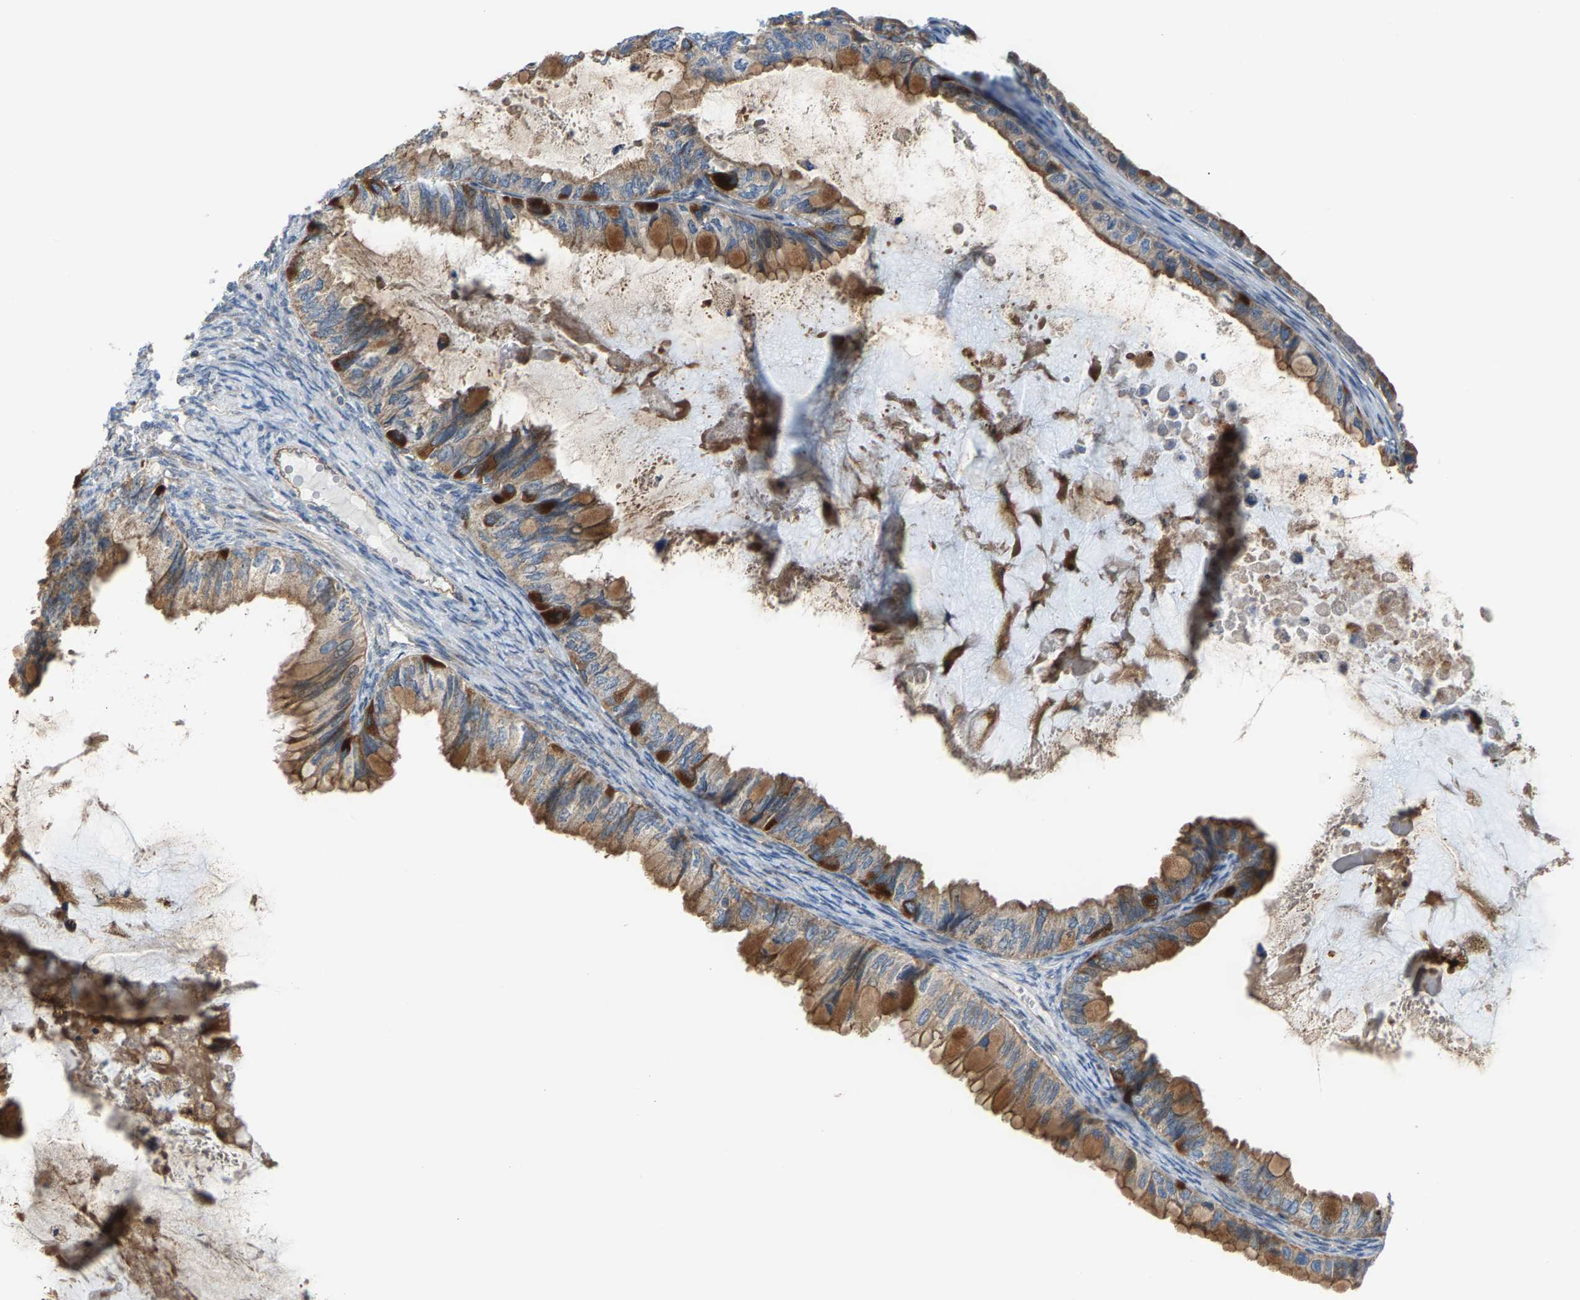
{"staining": {"intensity": "moderate", "quantity": ">75%", "location": "cytoplasmic/membranous"}, "tissue": "ovarian cancer", "cell_type": "Tumor cells", "image_type": "cancer", "snomed": [{"axis": "morphology", "description": "Cystadenocarcinoma, mucinous, NOS"}, {"axis": "topography", "description": "Ovary"}], "caption": "A brown stain highlights moderate cytoplasmic/membranous positivity of a protein in mucinous cystadenocarcinoma (ovarian) tumor cells.", "gene": "PDCL", "patient": {"sex": "female", "age": 80}}